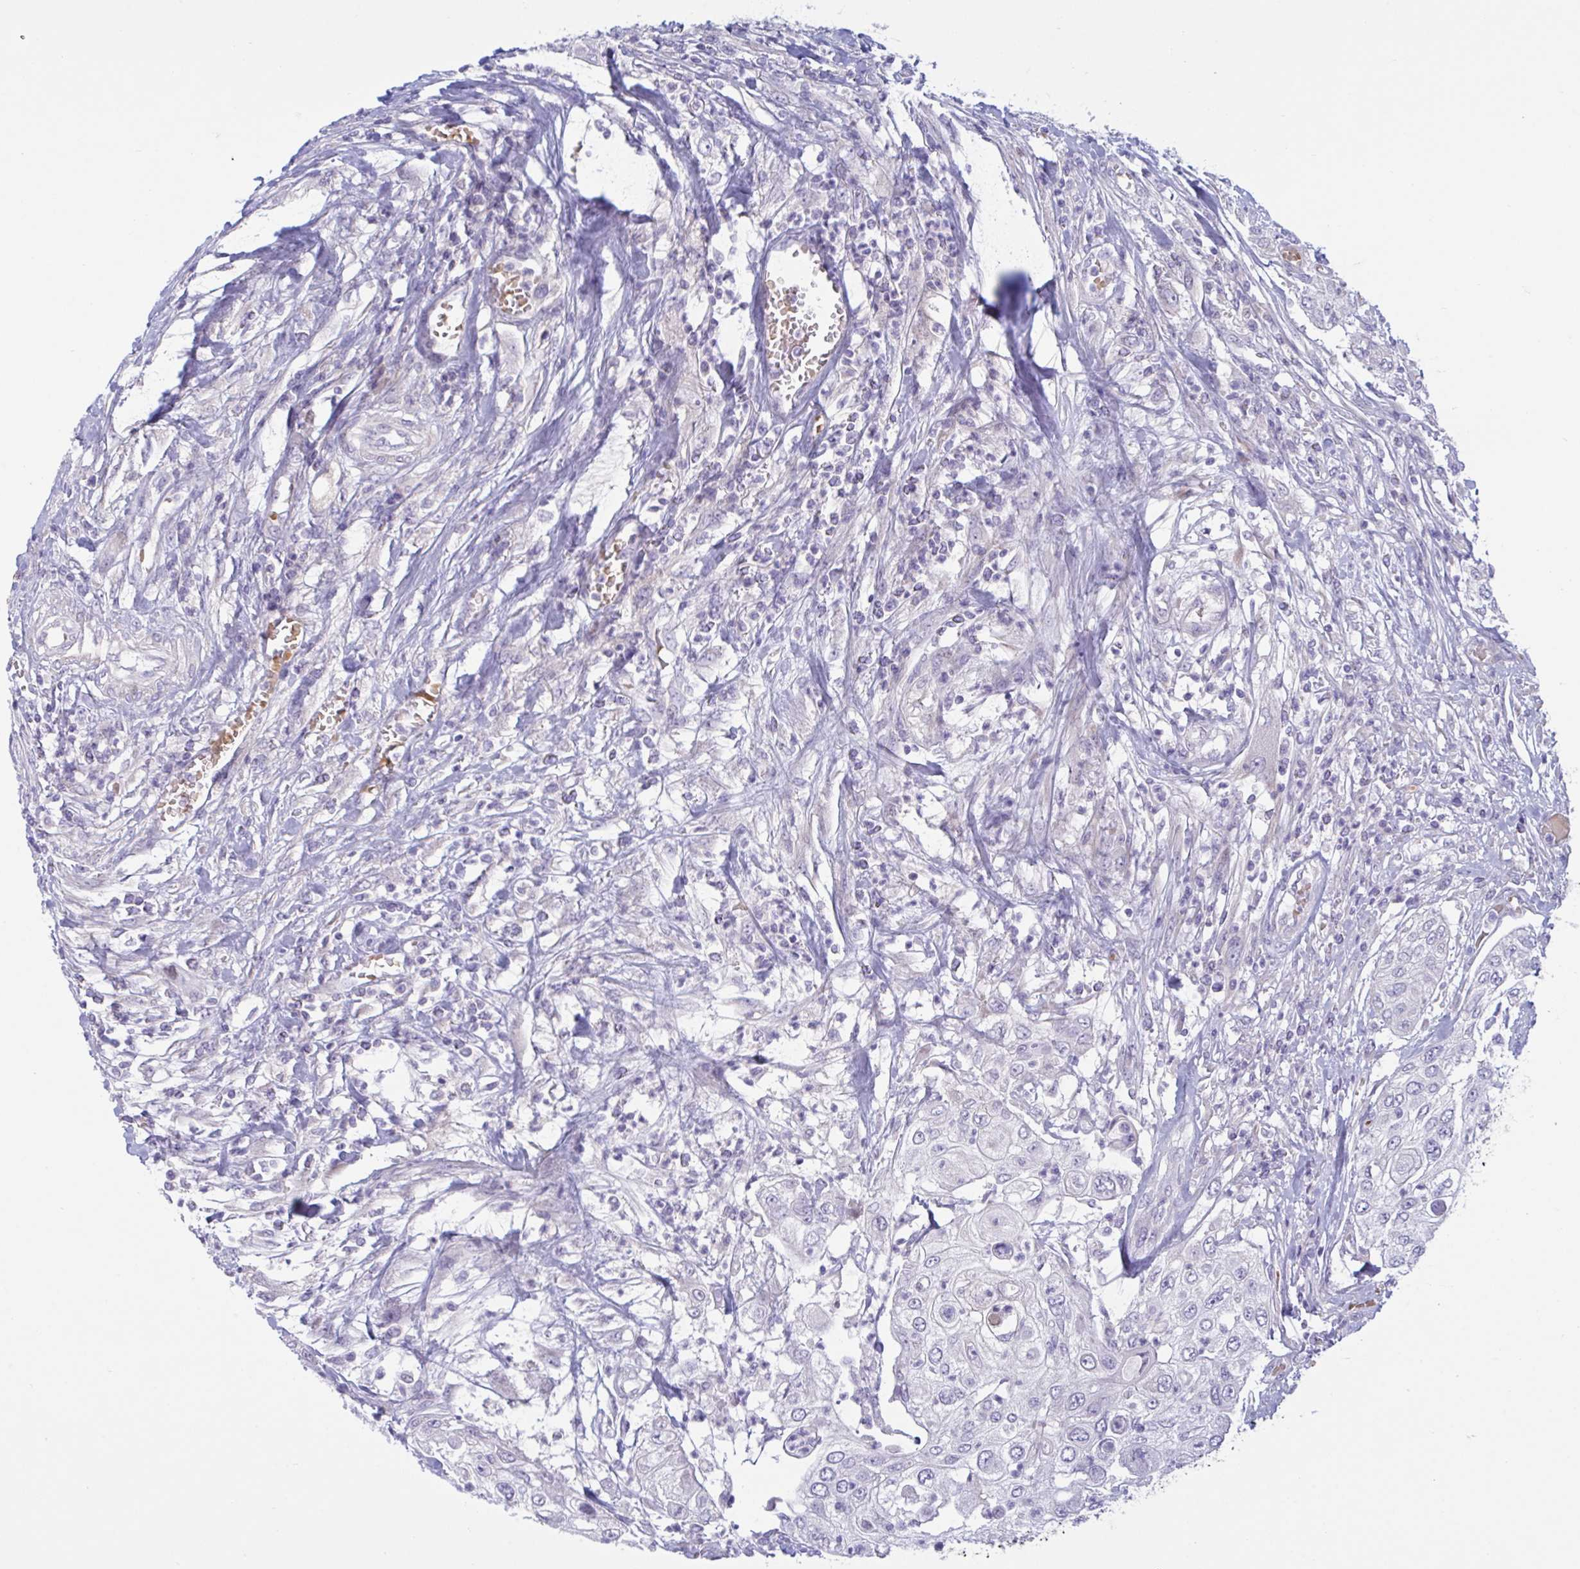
{"staining": {"intensity": "negative", "quantity": "none", "location": "none"}, "tissue": "urothelial cancer", "cell_type": "Tumor cells", "image_type": "cancer", "snomed": [{"axis": "morphology", "description": "Urothelial carcinoma, High grade"}, {"axis": "topography", "description": "Urinary bladder"}], "caption": "A micrograph of urothelial cancer stained for a protein displays no brown staining in tumor cells.", "gene": "VWC2", "patient": {"sex": "female", "age": 79}}